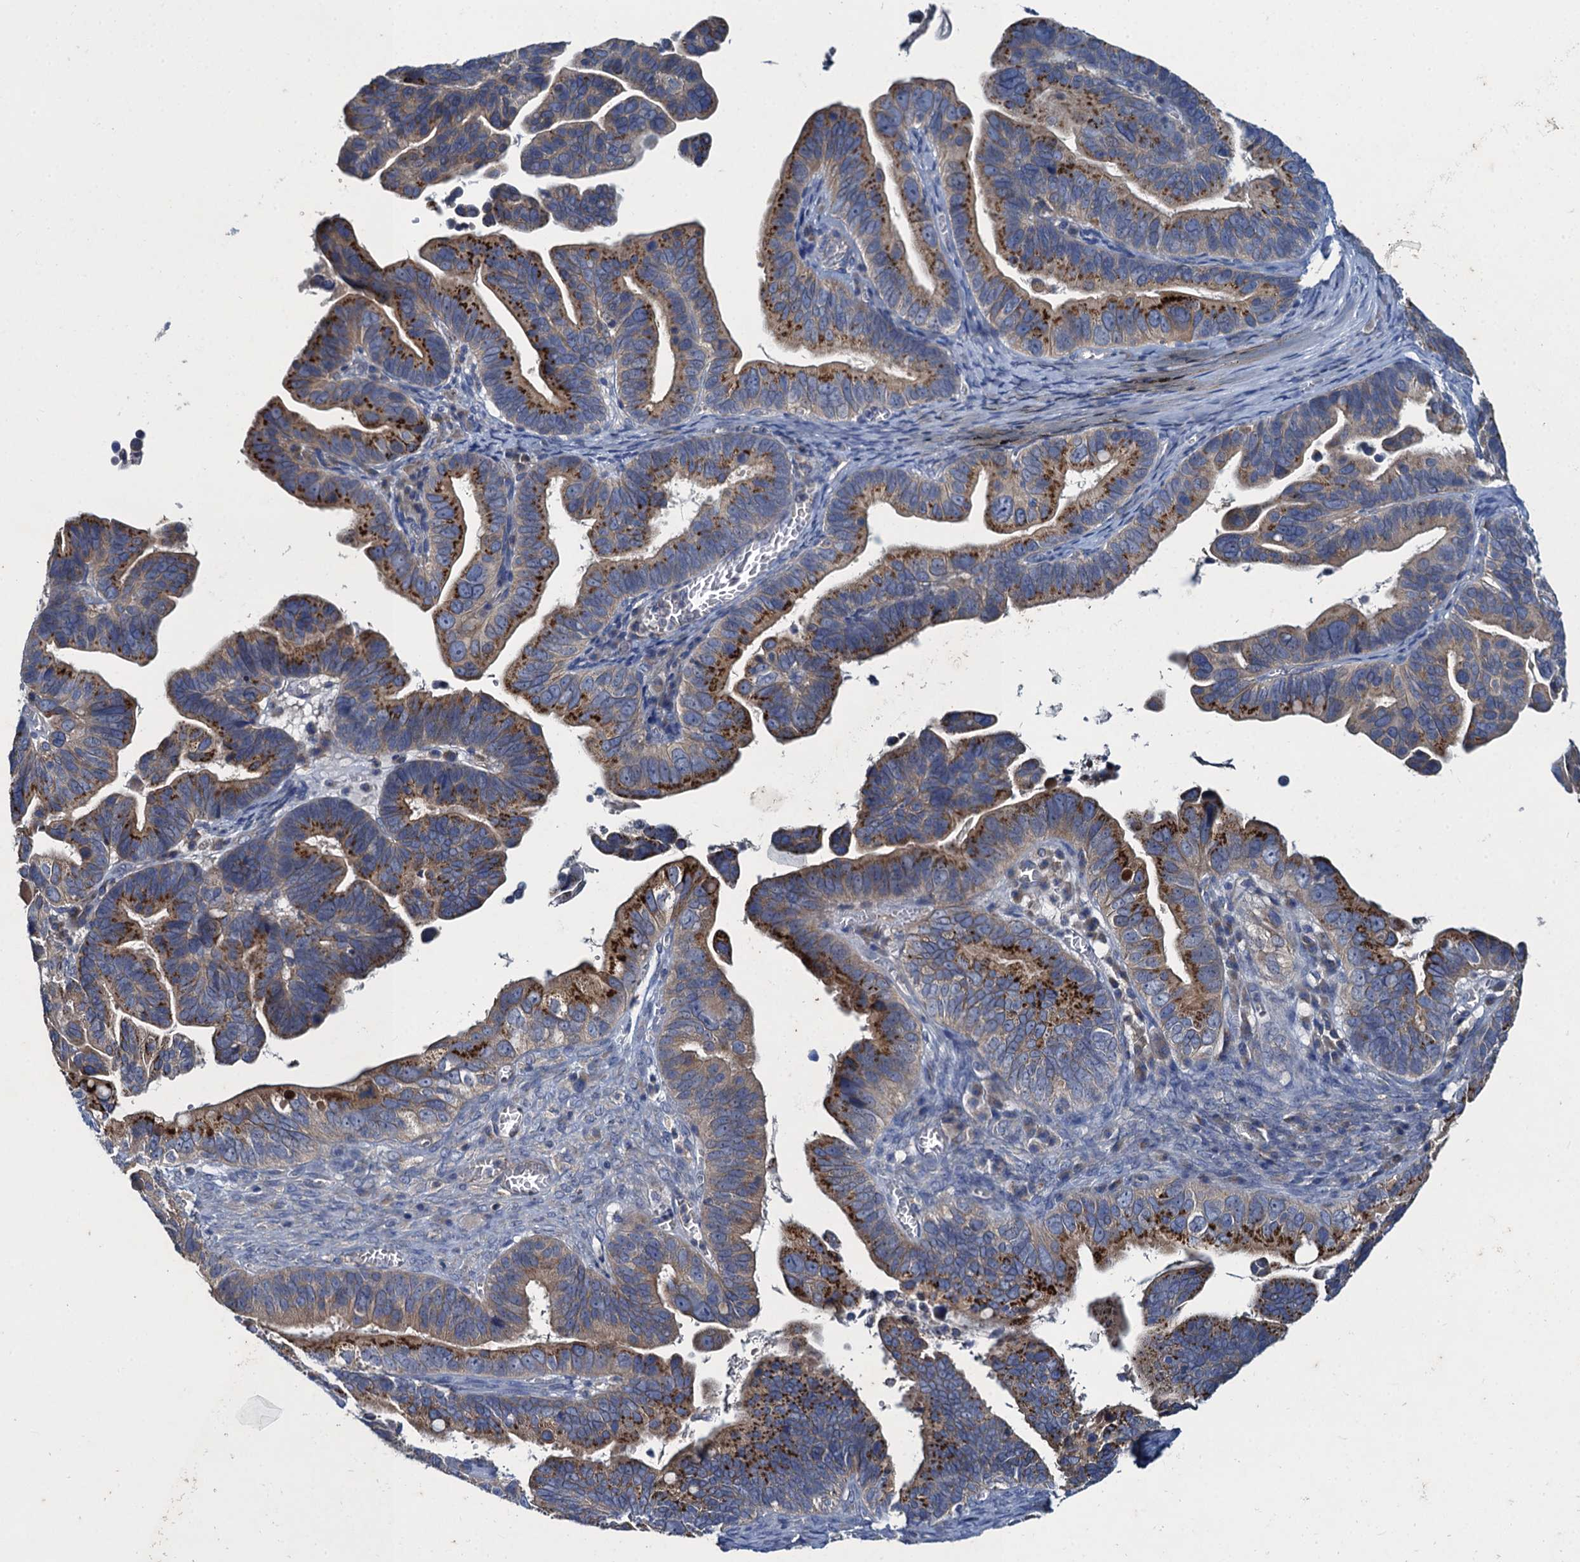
{"staining": {"intensity": "strong", "quantity": "25%-75%", "location": "cytoplasmic/membranous"}, "tissue": "ovarian cancer", "cell_type": "Tumor cells", "image_type": "cancer", "snomed": [{"axis": "morphology", "description": "Cystadenocarcinoma, serous, NOS"}, {"axis": "topography", "description": "Ovary"}], "caption": "Human ovarian cancer (serous cystadenocarcinoma) stained for a protein (brown) shows strong cytoplasmic/membranous positive positivity in approximately 25%-75% of tumor cells.", "gene": "SNAP29", "patient": {"sex": "female", "age": 56}}